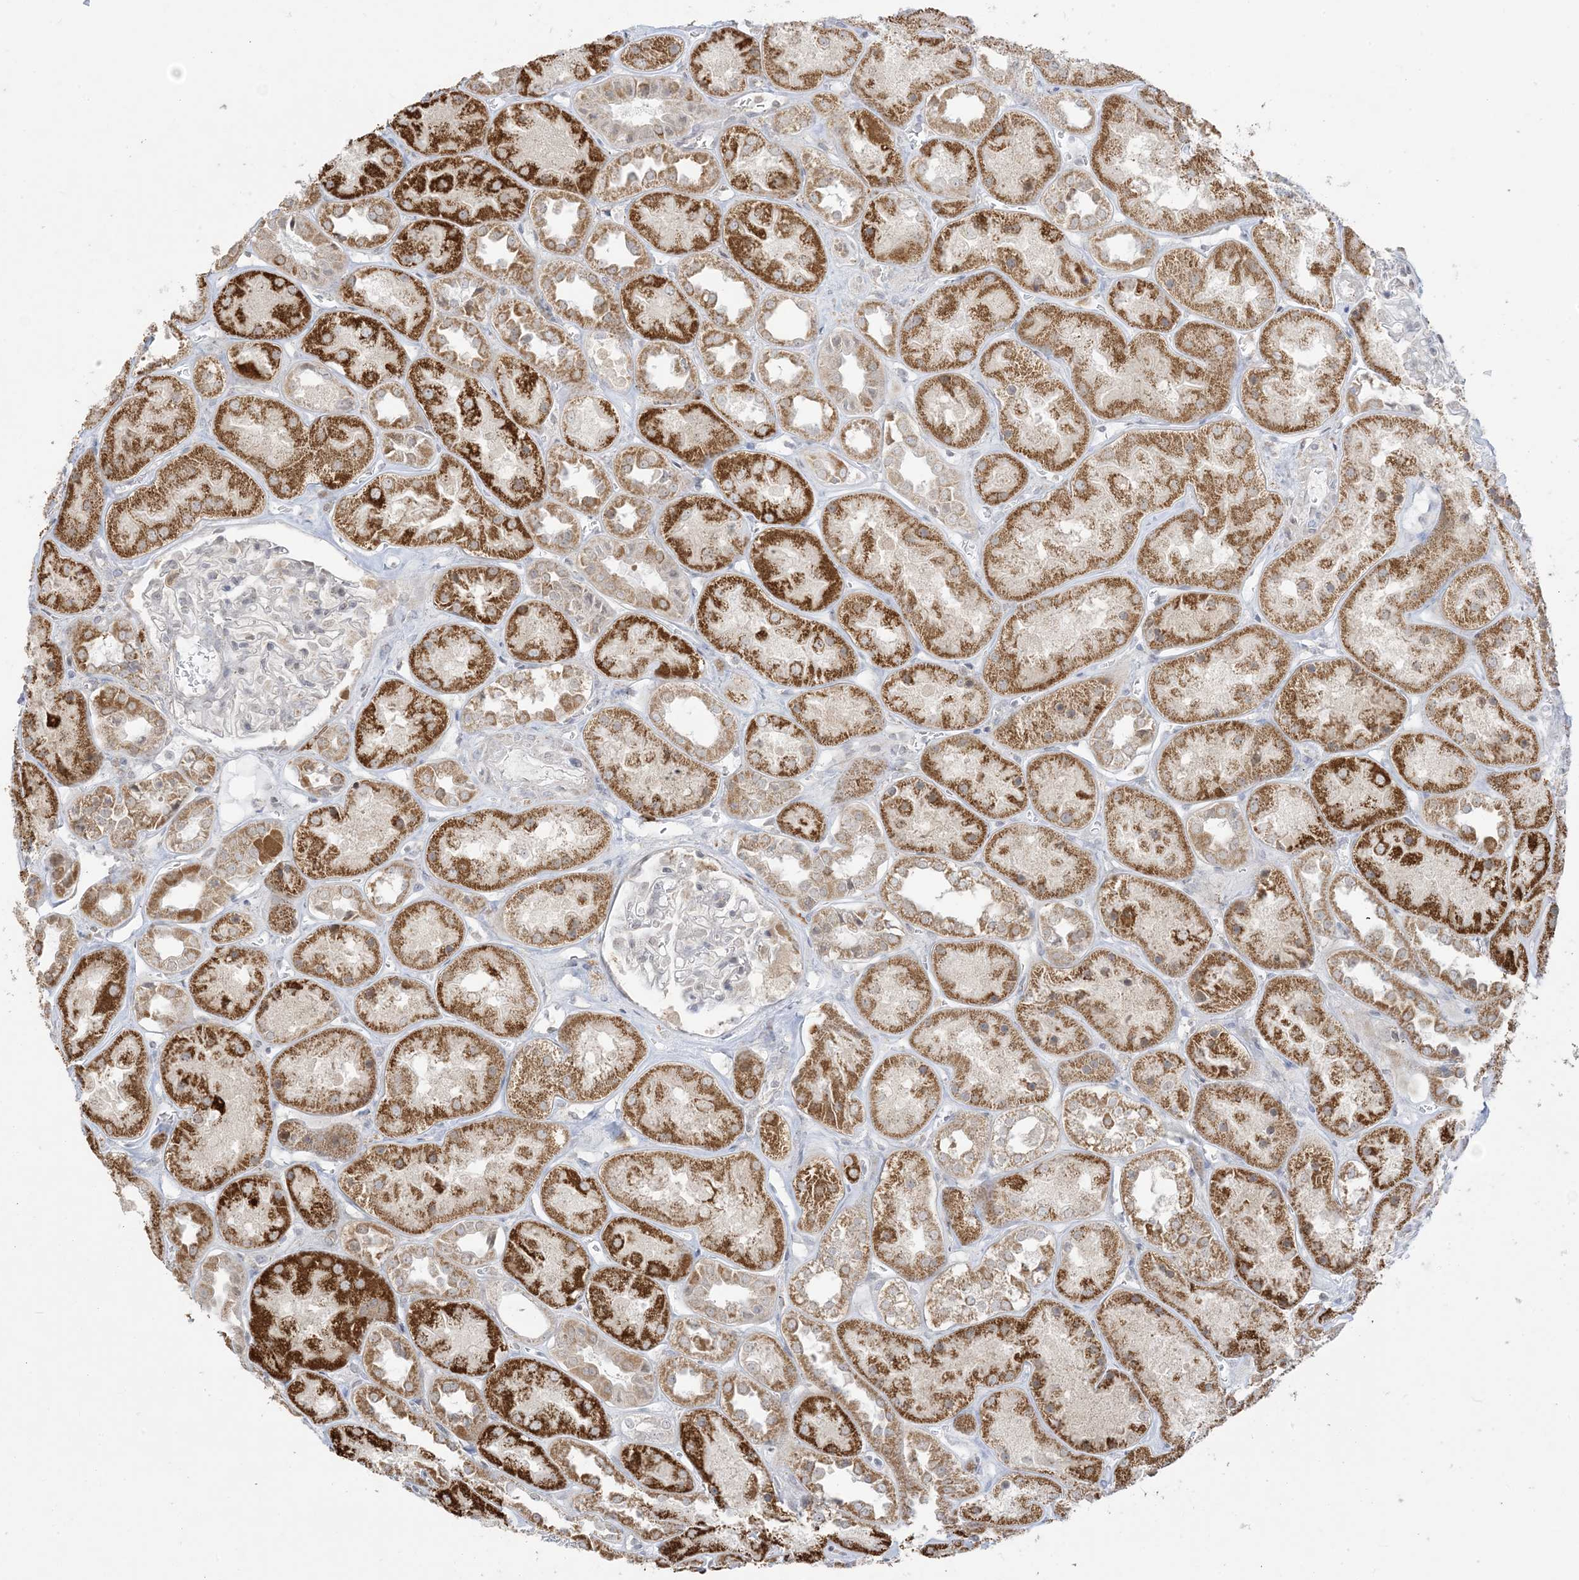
{"staining": {"intensity": "negative", "quantity": "none", "location": "none"}, "tissue": "kidney", "cell_type": "Cells in glomeruli", "image_type": "normal", "snomed": [{"axis": "morphology", "description": "Normal tissue, NOS"}, {"axis": "topography", "description": "Kidney"}], "caption": "High power microscopy micrograph of an immunohistochemistry (IHC) image of normal kidney, revealing no significant expression in cells in glomeruli. (Brightfield microscopy of DAB (3,3'-diaminobenzidine) immunohistochemistry at high magnification).", "gene": "KANSL3", "patient": {"sex": "male", "age": 70}}